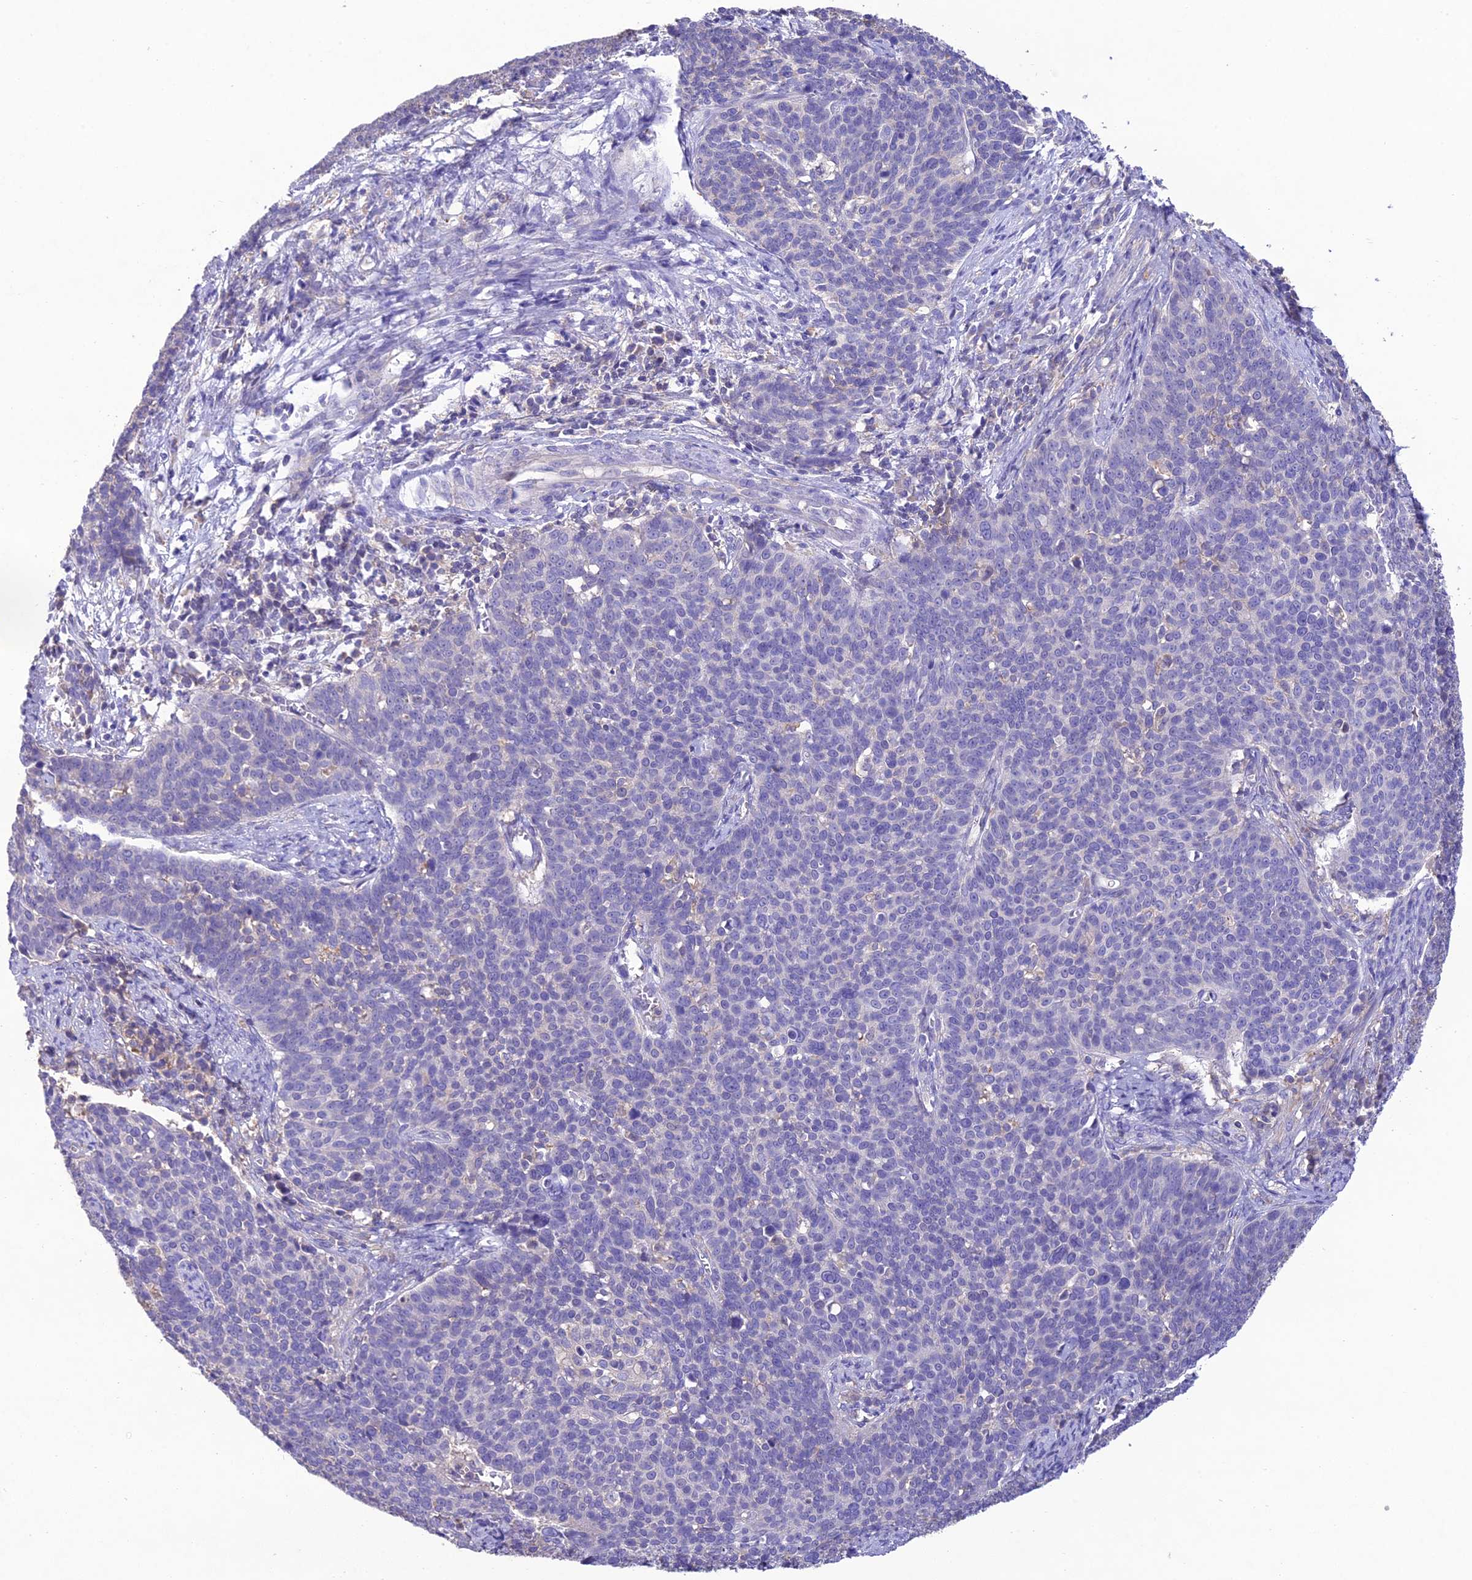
{"staining": {"intensity": "negative", "quantity": "none", "location": "none"}, "tissue": "cervical cancer", "cell_type": "Tumor cells", "image_type": "cancer", "snomed": [{"axis": "morphology", "description": "Squamous cell carcinoma, NOS"}, {"axis": "topography", "description": "Cervix"}], "caption": "Micrograph shows no significant protein expression in tumor cells of cervical squamous cell carcinoma.", "gene": "SNX24", "patient": {"sex": "female", "age": 39}}